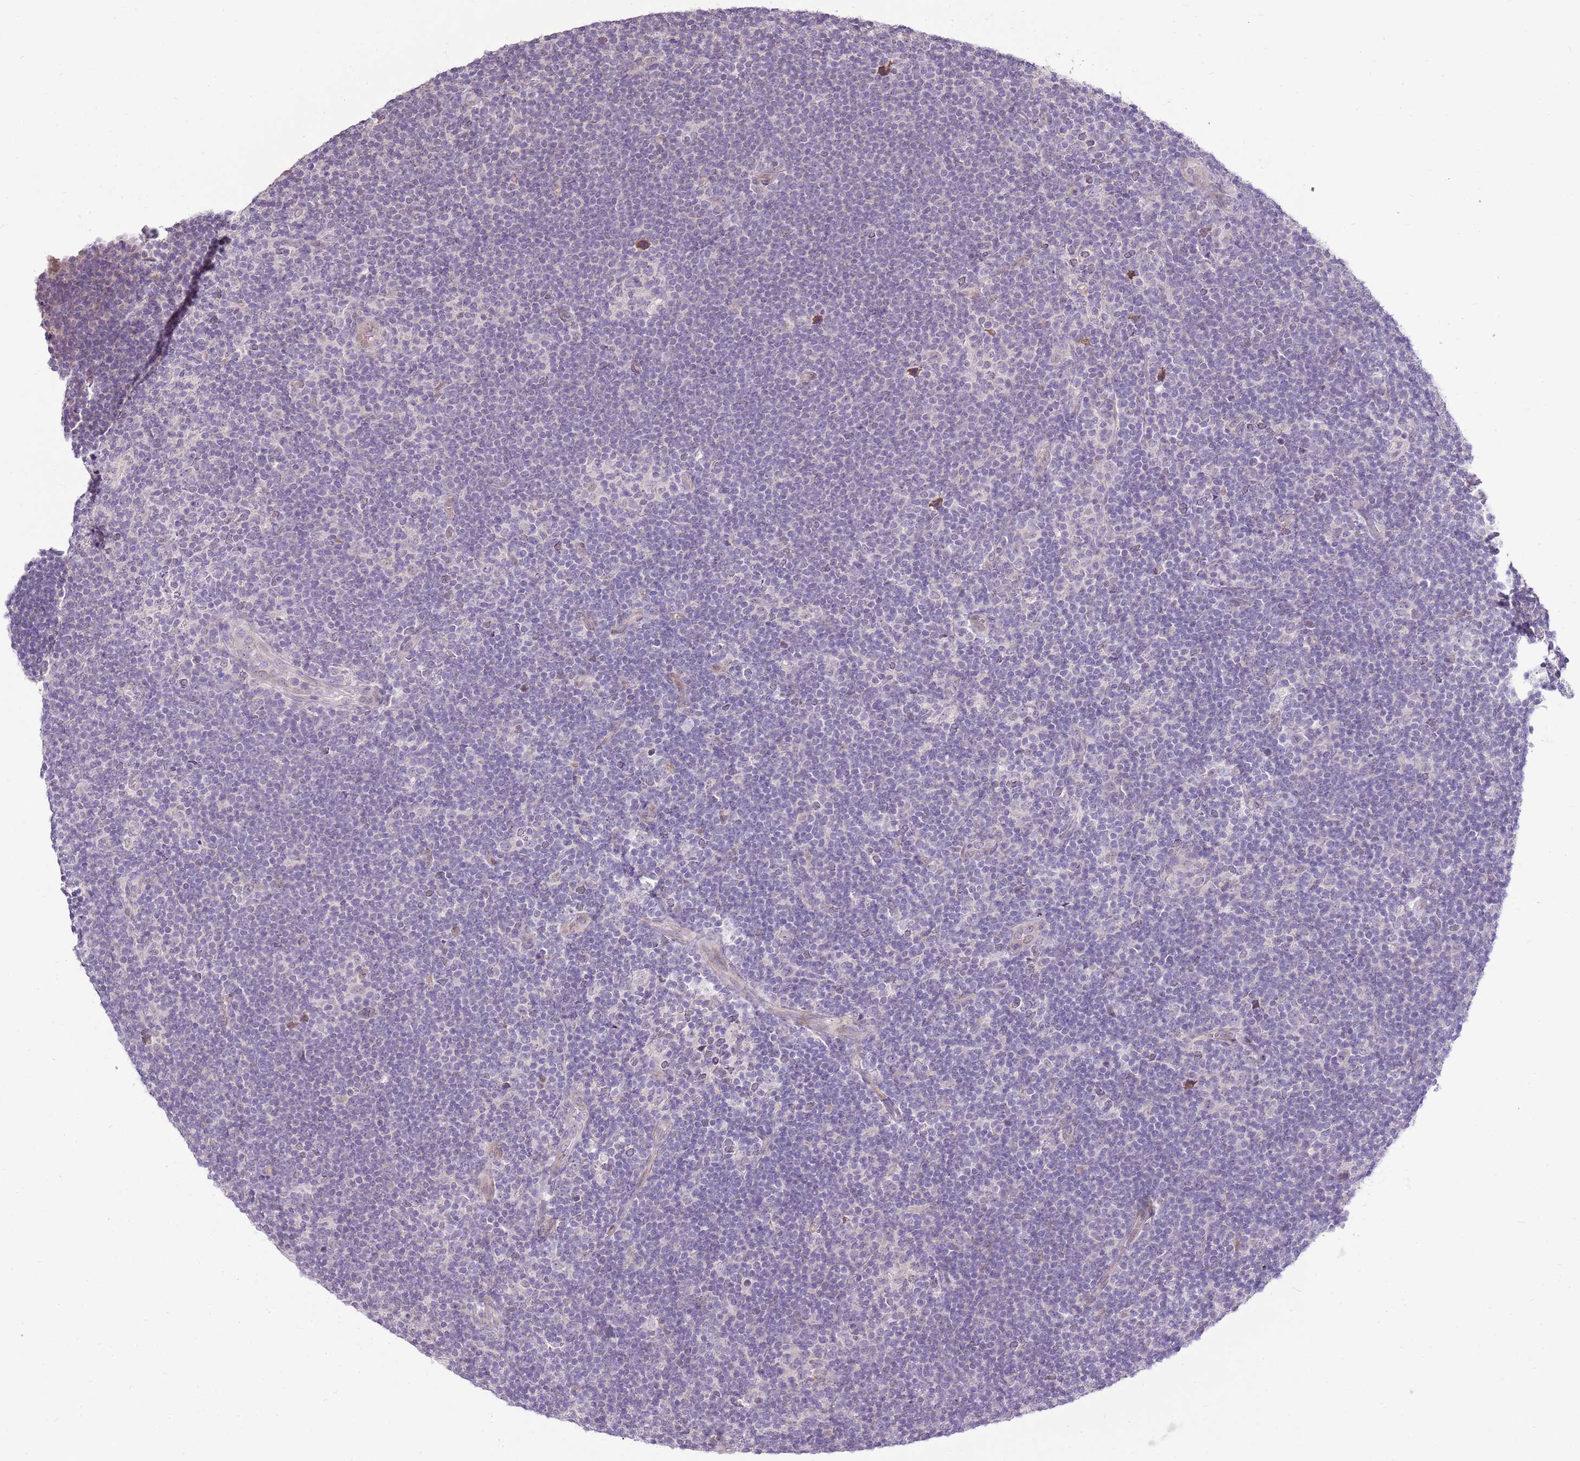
{"staining": {"intensity": "negative", "quantity": "none", "location": "none"}, "tissue": "lymphoma", "cell_type": "Tumor cells", "image_type": "cancer", "snomed": [{"axis": "morphology", "description": "Hodgkin's disease, NOS"}, {"axis": "topography", "description": "Lymph node"}], "caption": "This is a photomicrograph of immunohistochemistry staining of Hodgkin's disease, which shows no staining in tumor cells.", "gene": "UGGT2", "patient": {"sex": "female", "age": 57}}